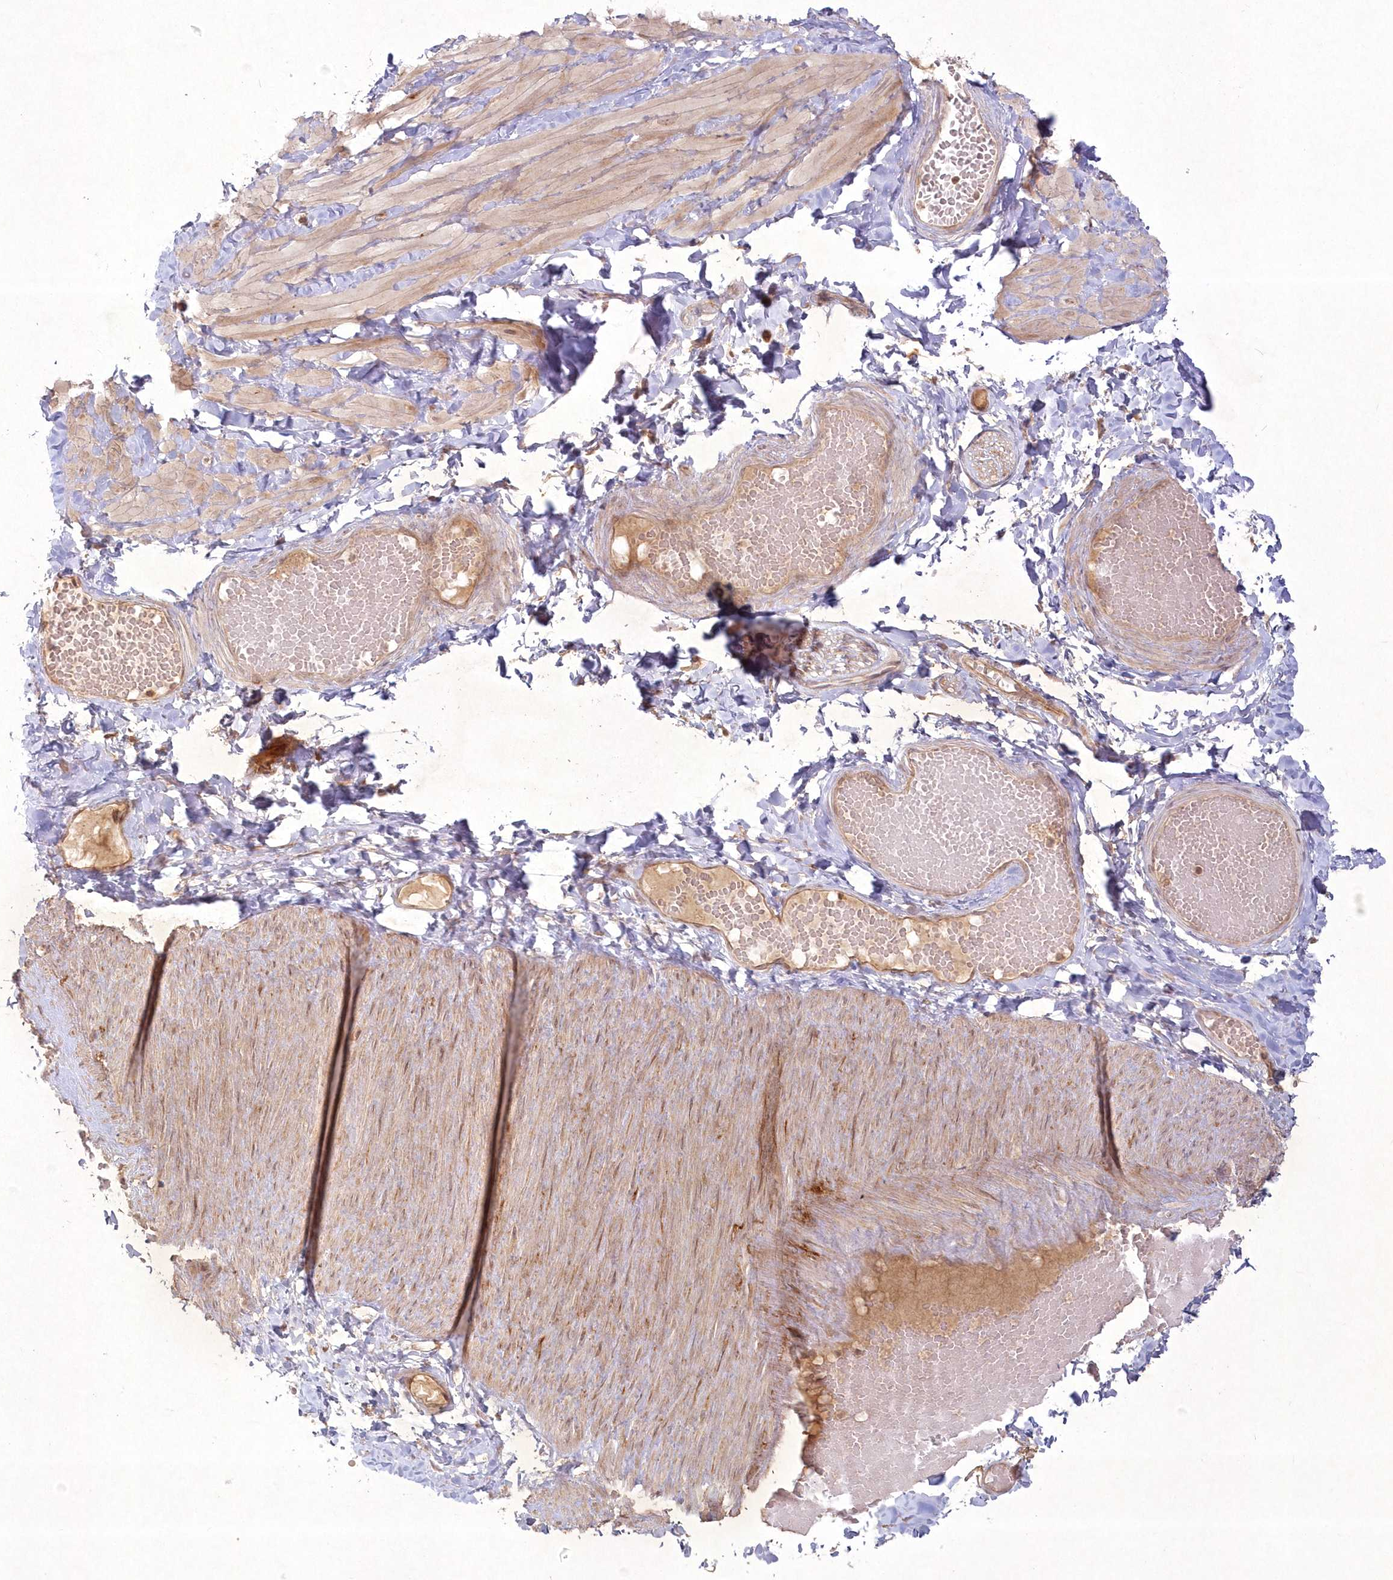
{"staining": {"intensity": "moderate", "quantity": ">75%", "location": "cytoplasmic/membranous"}, "tissue": "adipose tissue", "cell_type": "Adipocytes", "image_type": "normal", "snomed": [{"axis": "morphology", "description": "Normal tissue, NOS"}, {"axis": "topography", "description": "Adipose tissue"}, {"axis": "topography", "description": "Vascular tissue"}, {"axis": "topography", "description": "Peripheral nerve tissue"}], "caption": "Moderate cytoplasmic/membranous expression is present in approximately >75% of adipocytes in normal adipose tissue.", "gene": "TOGARAM2", "patient": {"sex": "male", "age": 25}}